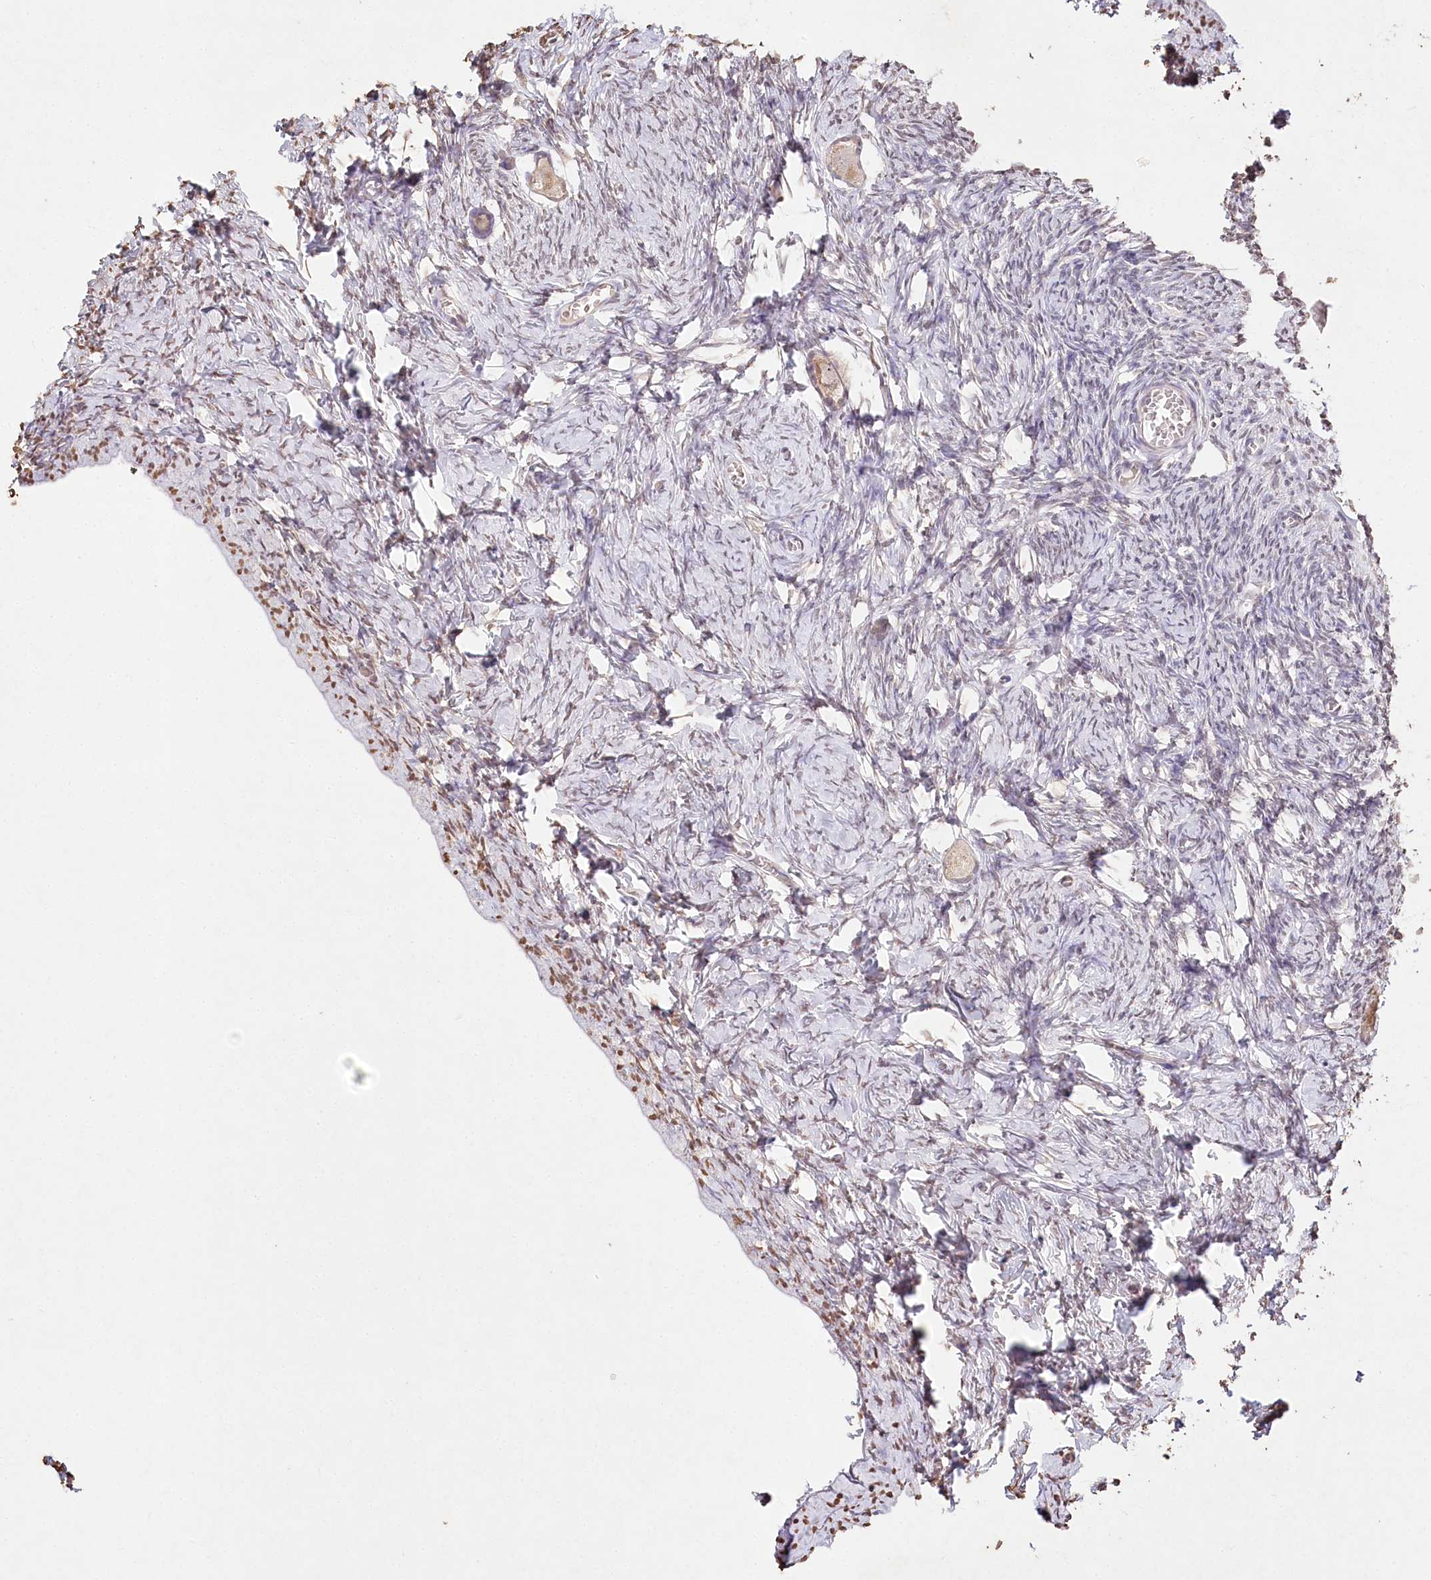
{"staining": {"intensity": "negative", "quantity": "none", "location": "none"}, "tissue": "ovary", "cell_type": "Follicle cells", "image_type": "normal", "snomed": [{"axis": "morphology", "description": "Normal tissue, NOS"}, {"axis": "topography", "description": "Ovary"}], "caption": "Benign ovary was stained to show a protein in brown. There is no significant expression in follicle cells. (Stains: DAB immunohistochemistry with hematoxylin counter stain, Microscopy: brightfield microscopy at high magnification).", "gene": "DMXL1", "patient": {"sex": "female", "age": 27}}